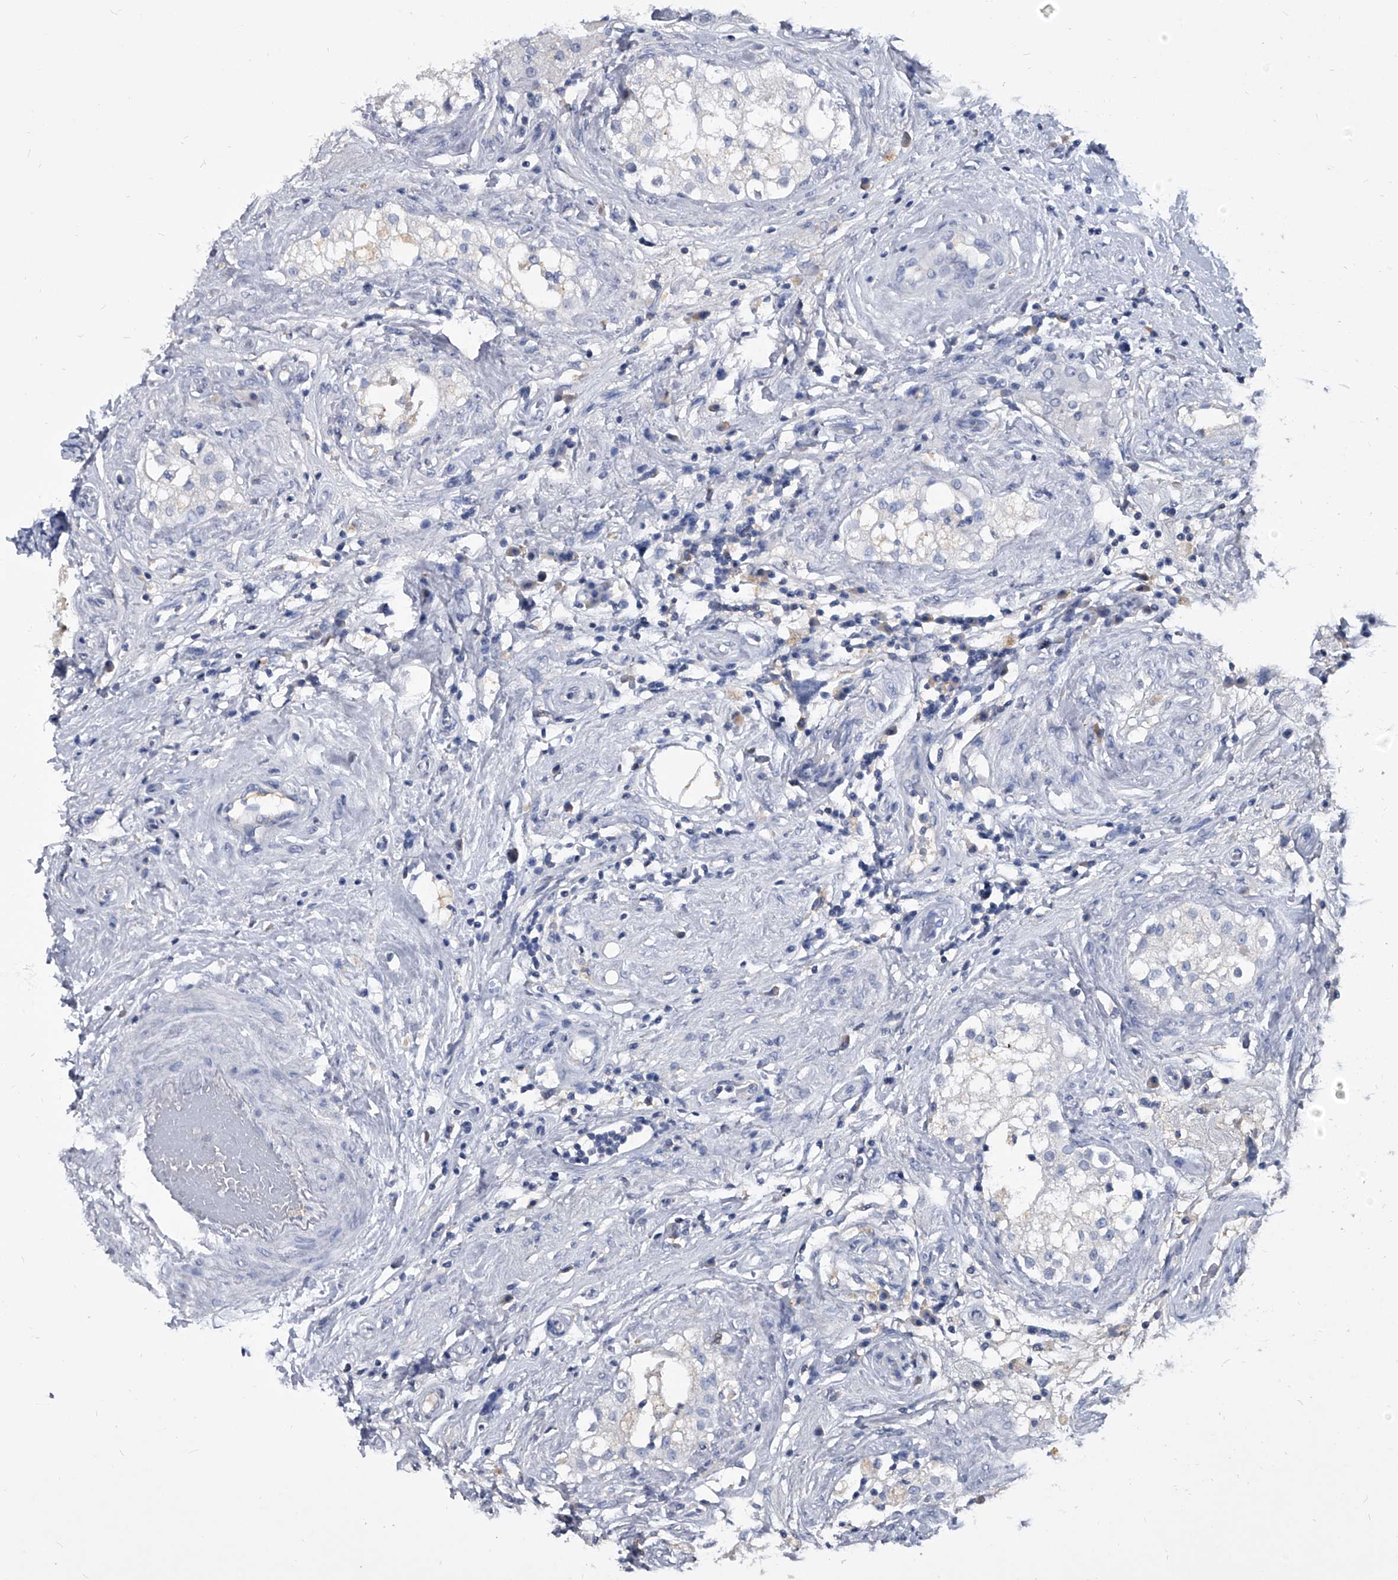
{"staining": {"intensity": "negative", "quantity": "none", "location": "none"}, "tissue": "testis", "cell_type": "Cells in seminiferous ducts", "image_type": "normal", "snomed": [{"axis": "morphology", "description": "Normal tissue, NOS"}, {"axis": "topography", "description": "Testis"}], "caption": "IHC image of unremarkable human testis stained for a protein (brown), which shows no positivity in cells in seminiferous ducts.", "gene": "BCAS1", "patient": {"sex": "male", "age": 84}}